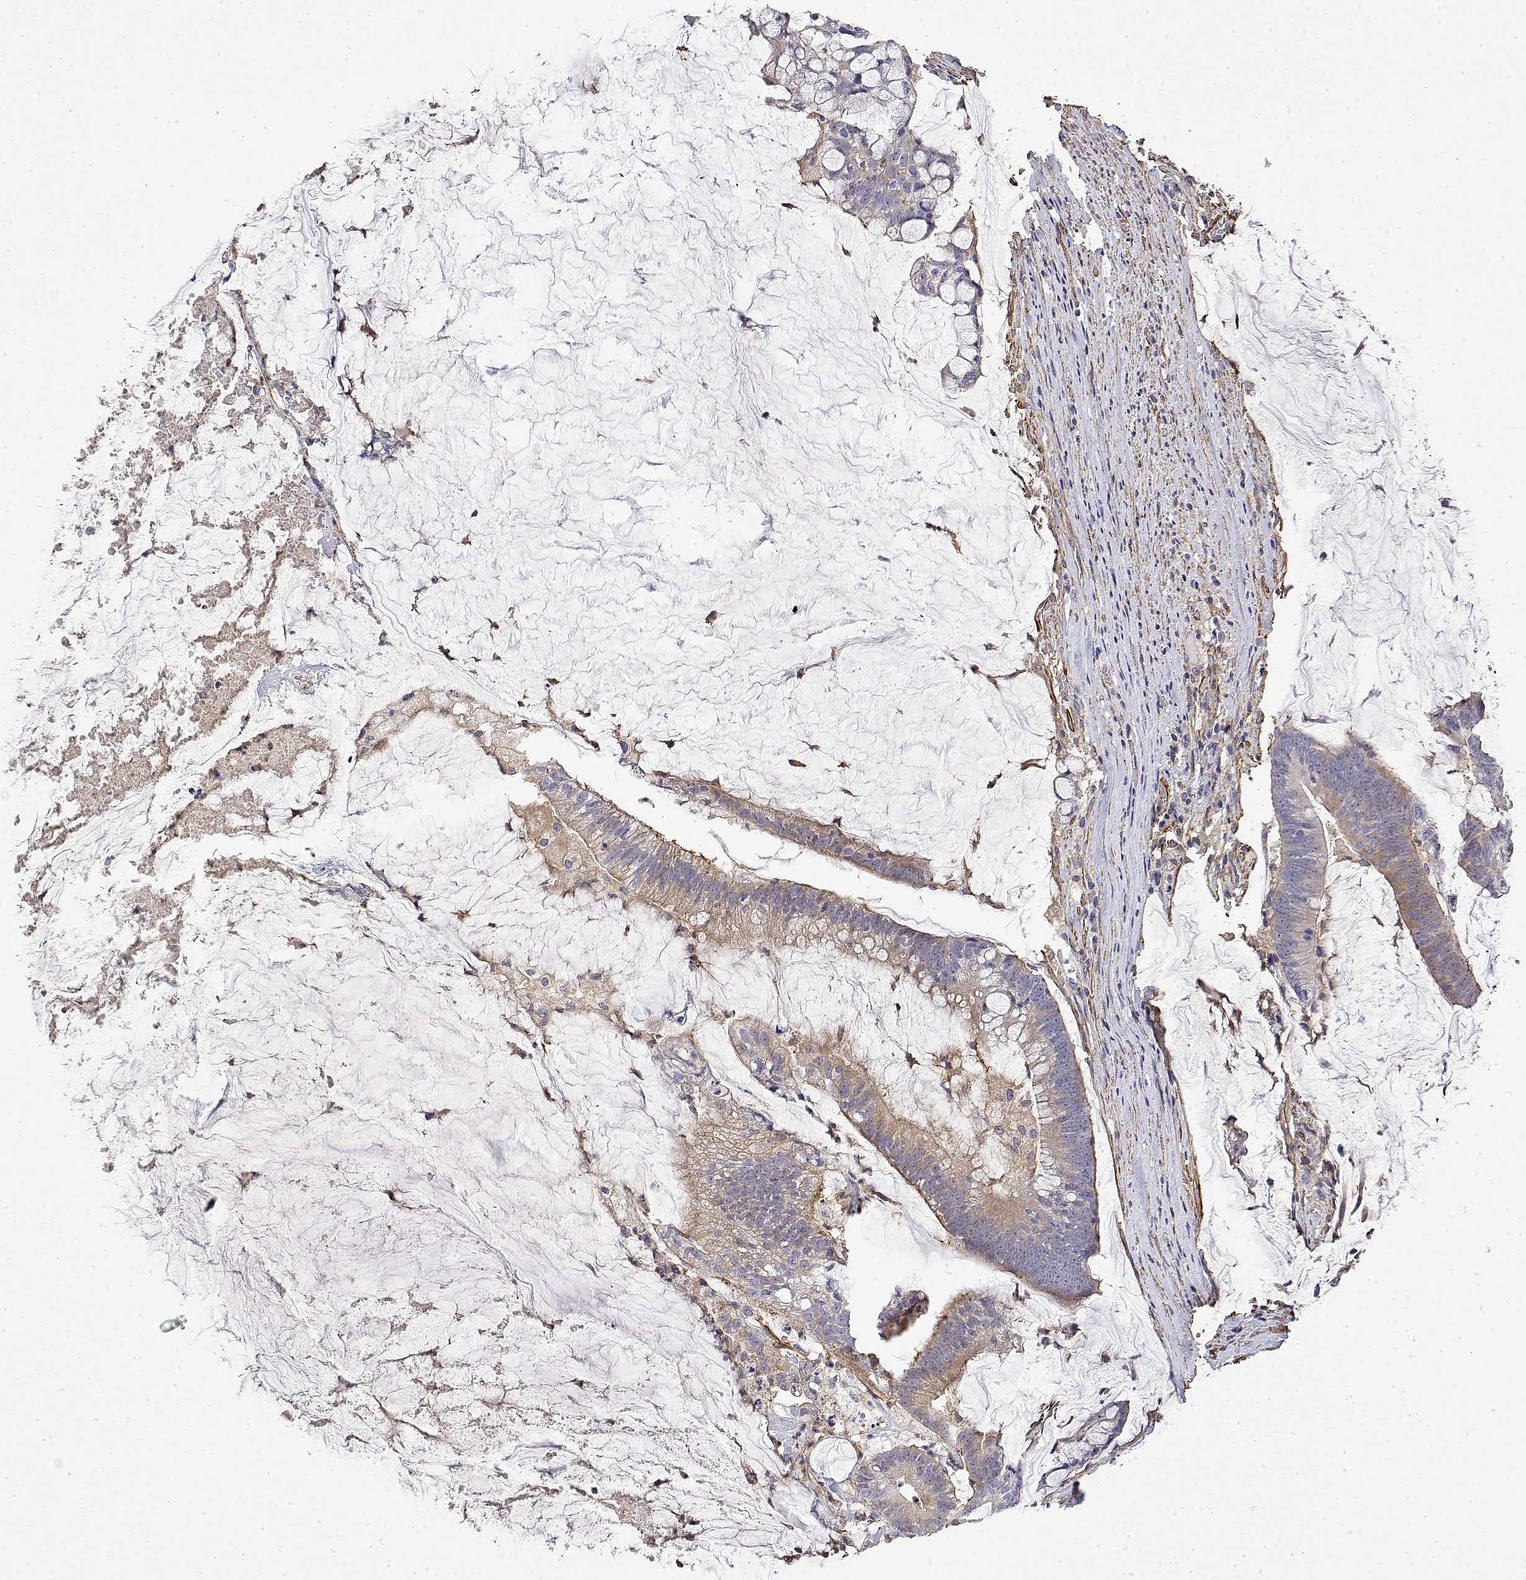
{"staining": {"intensity": "weak", "quantity": "25%-75%", "location": "cytoplasmic/membranous"}, "tissue": "colorectal cancer", "cell_type": "Tumor cells", "image_type": "cancer", "snomed": [{"axis": "morphology", "description": "Adenocarcinoma, NOS"}, {"axis": "topography", "description": "Colon"}], "caption": "IHC histopathology image of neoplastic tissue: human colorectal adenocarcinoma stained using immunohistochemistry displays low levels of weak protein expression localized specifically in the cytoplasmic/membranous of tumor cells, appearing as a cytoplasmic/membranous brown color.", "gene": "SOWAHD", "patient": {"sex": "male", "age": 62}}